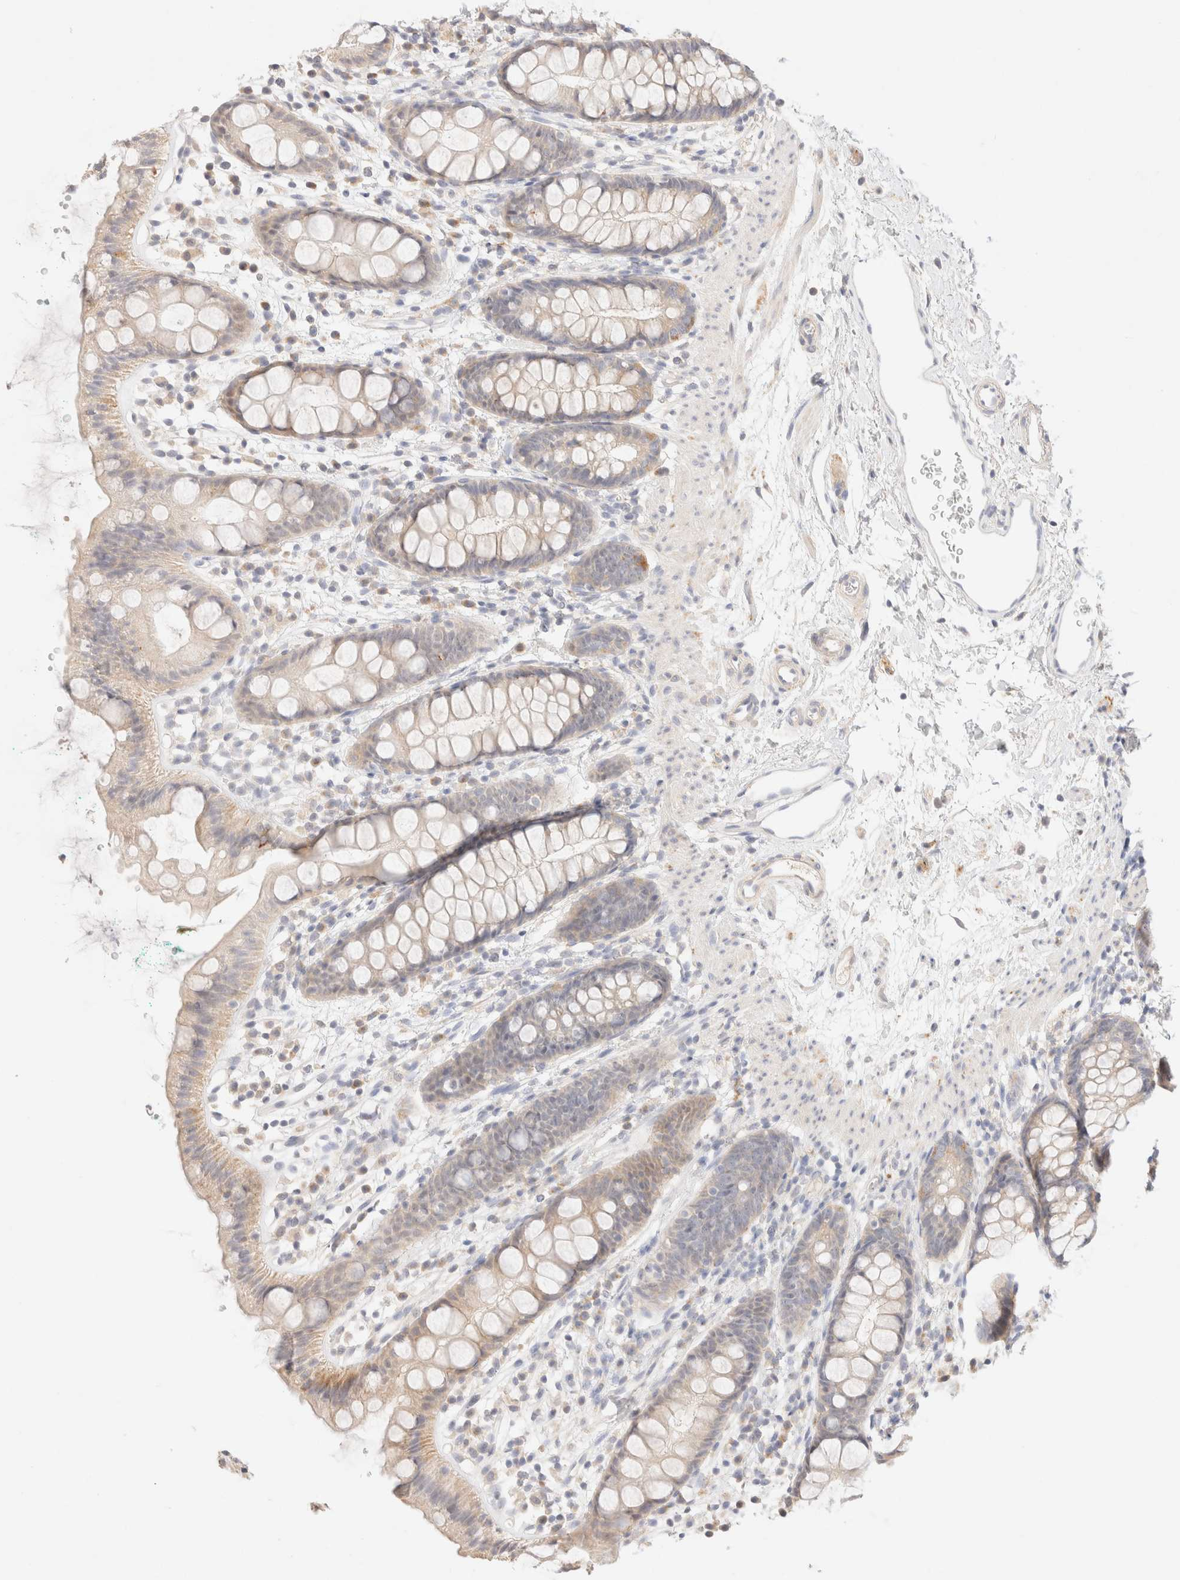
{"staining": {"intensity": "weak", "quantity": "<25%", "location": "cytoplasmic/membranous"}, "tissue": "rectum", "cell_type": "Glandular cells", "image_type": "normal", "snomed": [{"axis": "morphology", "description": "Normal tissue, NOS"}, {"axis": "topography", "description": "Rectum"}], "caption": "High magnification brightfield microscopy of unremarkable rectum stained with DAB (brown) and counterstained with hematoxylin (blue): glandular cells show no significant staining.", "gene": "SNTB1", "patient": {"sex": "female", "age": 65}}